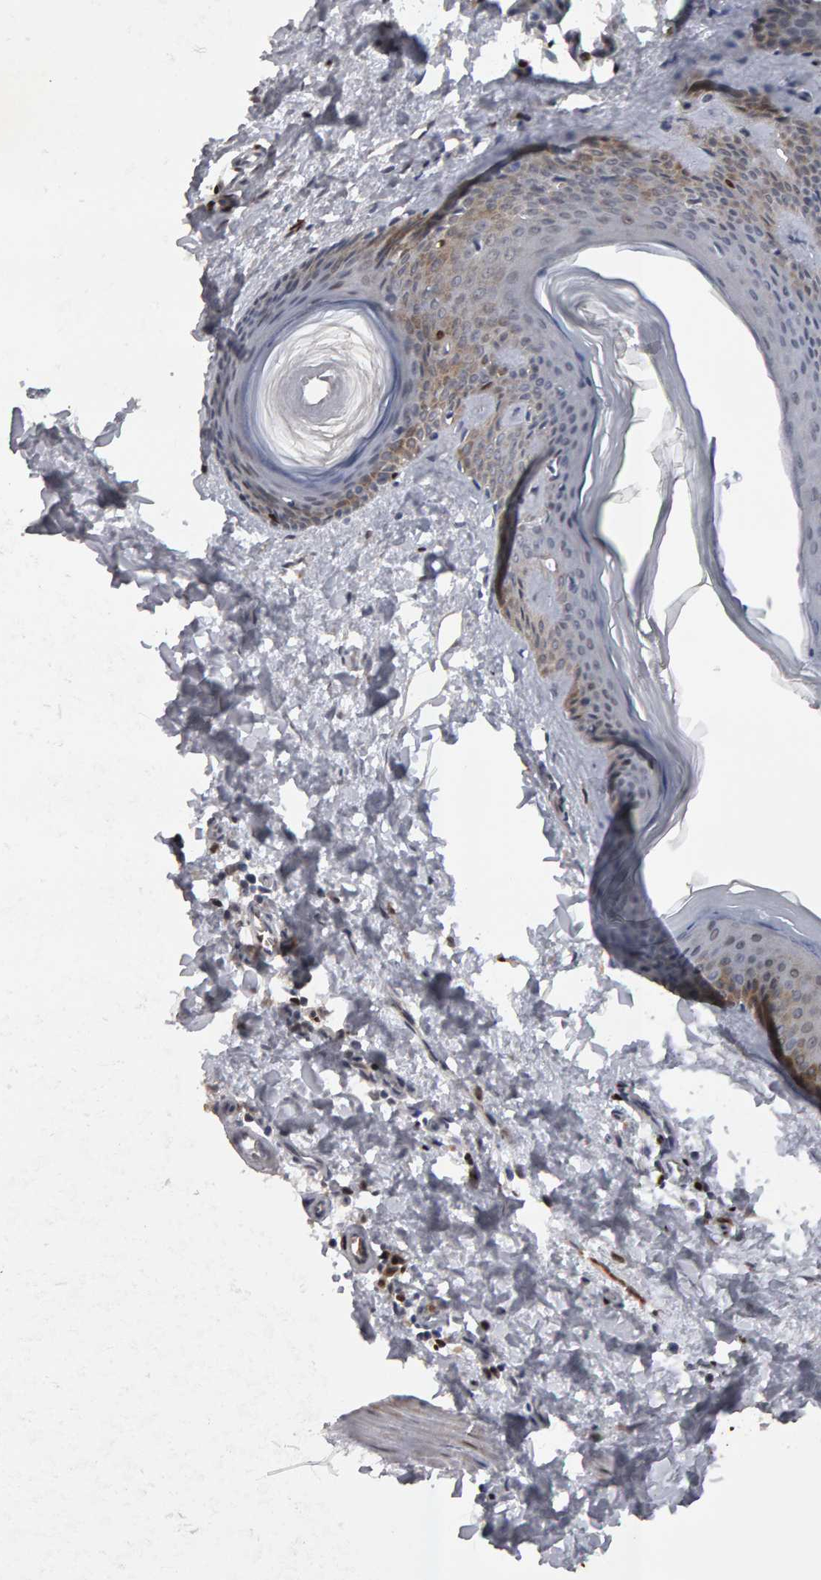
{"staining": {"intensity": "moderate", "quantity": ">75%", "location": "cytoplasmic/membranous,nuclear"}, "tissue": "skin", "cell_type": "Fibroblasts", "image_type": "normal", "snomed": [{"axis": "morphology", "description": "Normal tissue, NOS"}, {"axis": "topography", "description": "Skin"}], "caption": "Protein expression analysis of benign skin demonstrates moderate cytoplasmic/membranous,nuclear staining in about >75% of fibroblasts. (DAB IHC, brown staining for protein, blue staining for nuclei).", "gene": "IPO8", "patient": {"sex": "female", "age": 27}}